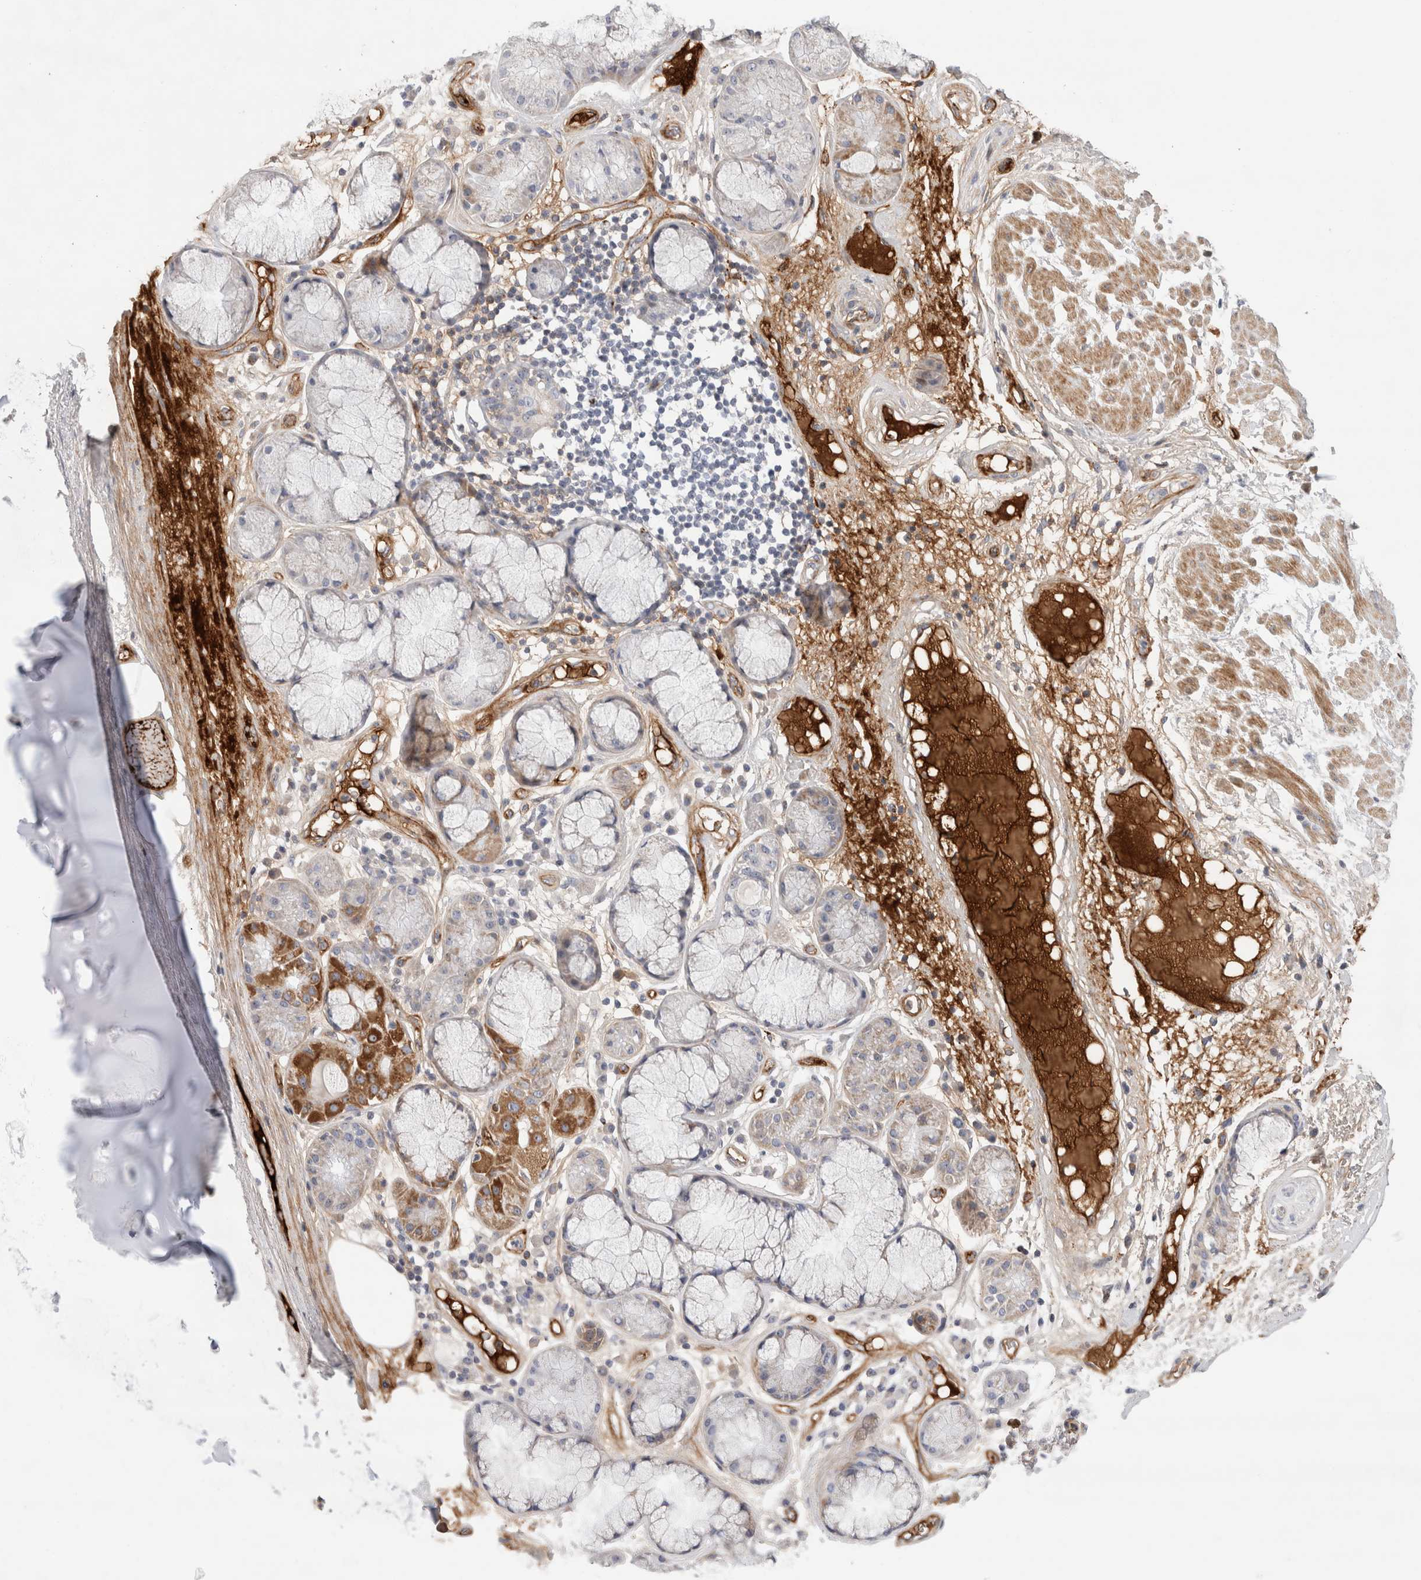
{"staining": {"intensity": "negative", "quantity": "none", "location": "none"}, "tissue": "adipose tissue", "cell_type": "Adipocytes", "image_type": "normal", "snomed": [{"axis": "morphology", "description": "Normal tissue, NOS"}, {"axis": "topography", "description": "Bronchus"}], "caption": "DAB (3,3'-diaminobenzidine) immunohistochemical staining of normal human adipose tissue demonstrates no significant staining in adipocytes.", "gene": "ECHDC2", "patient": {"sex": "male", "age": 66}}